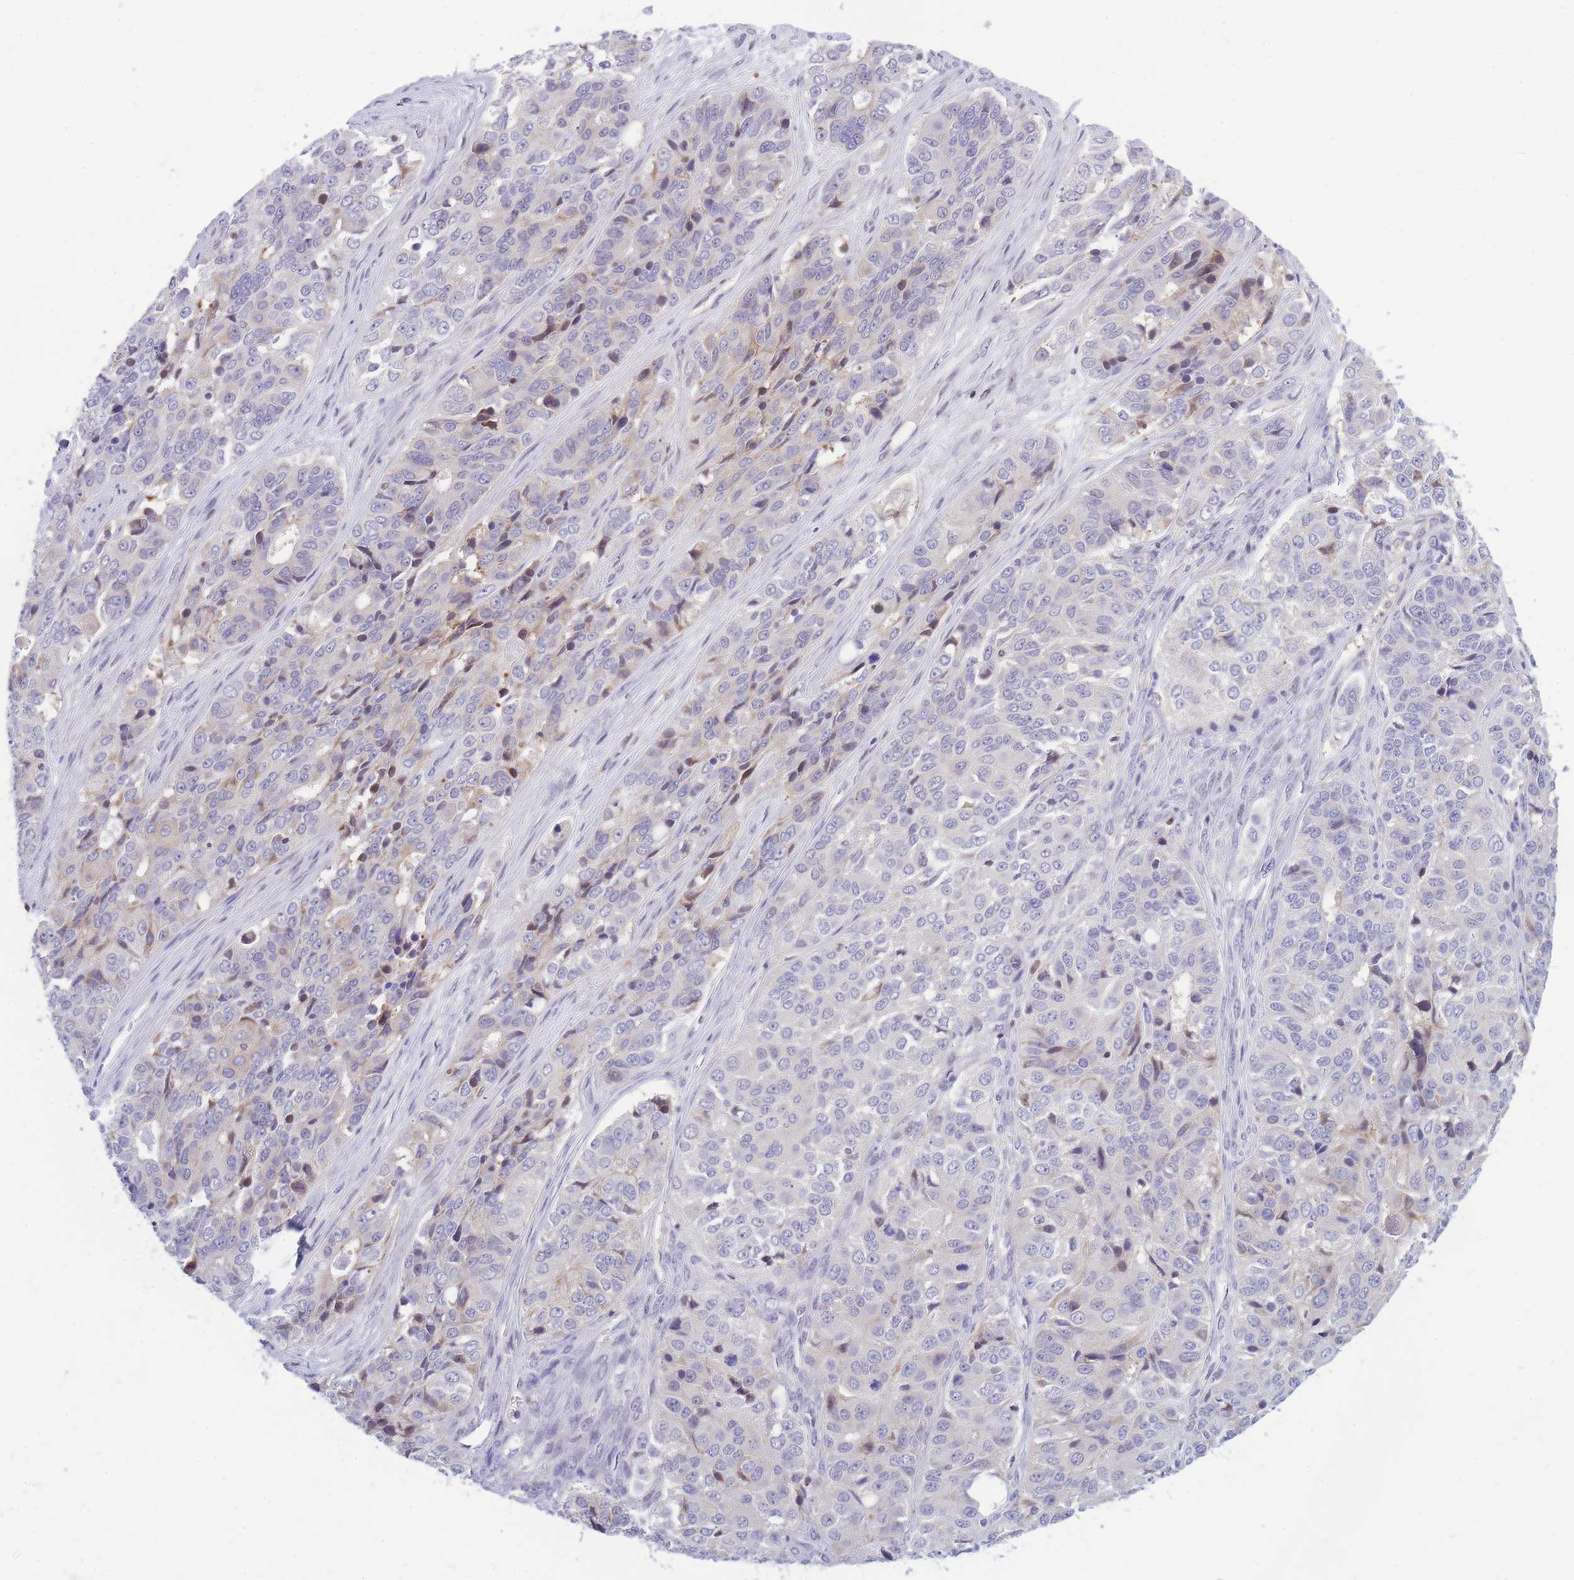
{"staining": {"intensity": "negative", "quantity": "none", "location": "none"}, "tissue": "ovarian cancer", "cell_type": "Tumor cells", "image_type": "cancer", "snomed": [{"axis": "morphology", "description": "Carcinoma, endometroid"}, {"axis": "topography", "description": "Ovary"}], "caption": "Endometroid carcinoma (ovarian) was stained to show a protein in brown. There is no significant staining in tumor cells.", "gene": "CRACD", "patient": {"sex": "female", "age": 51}}